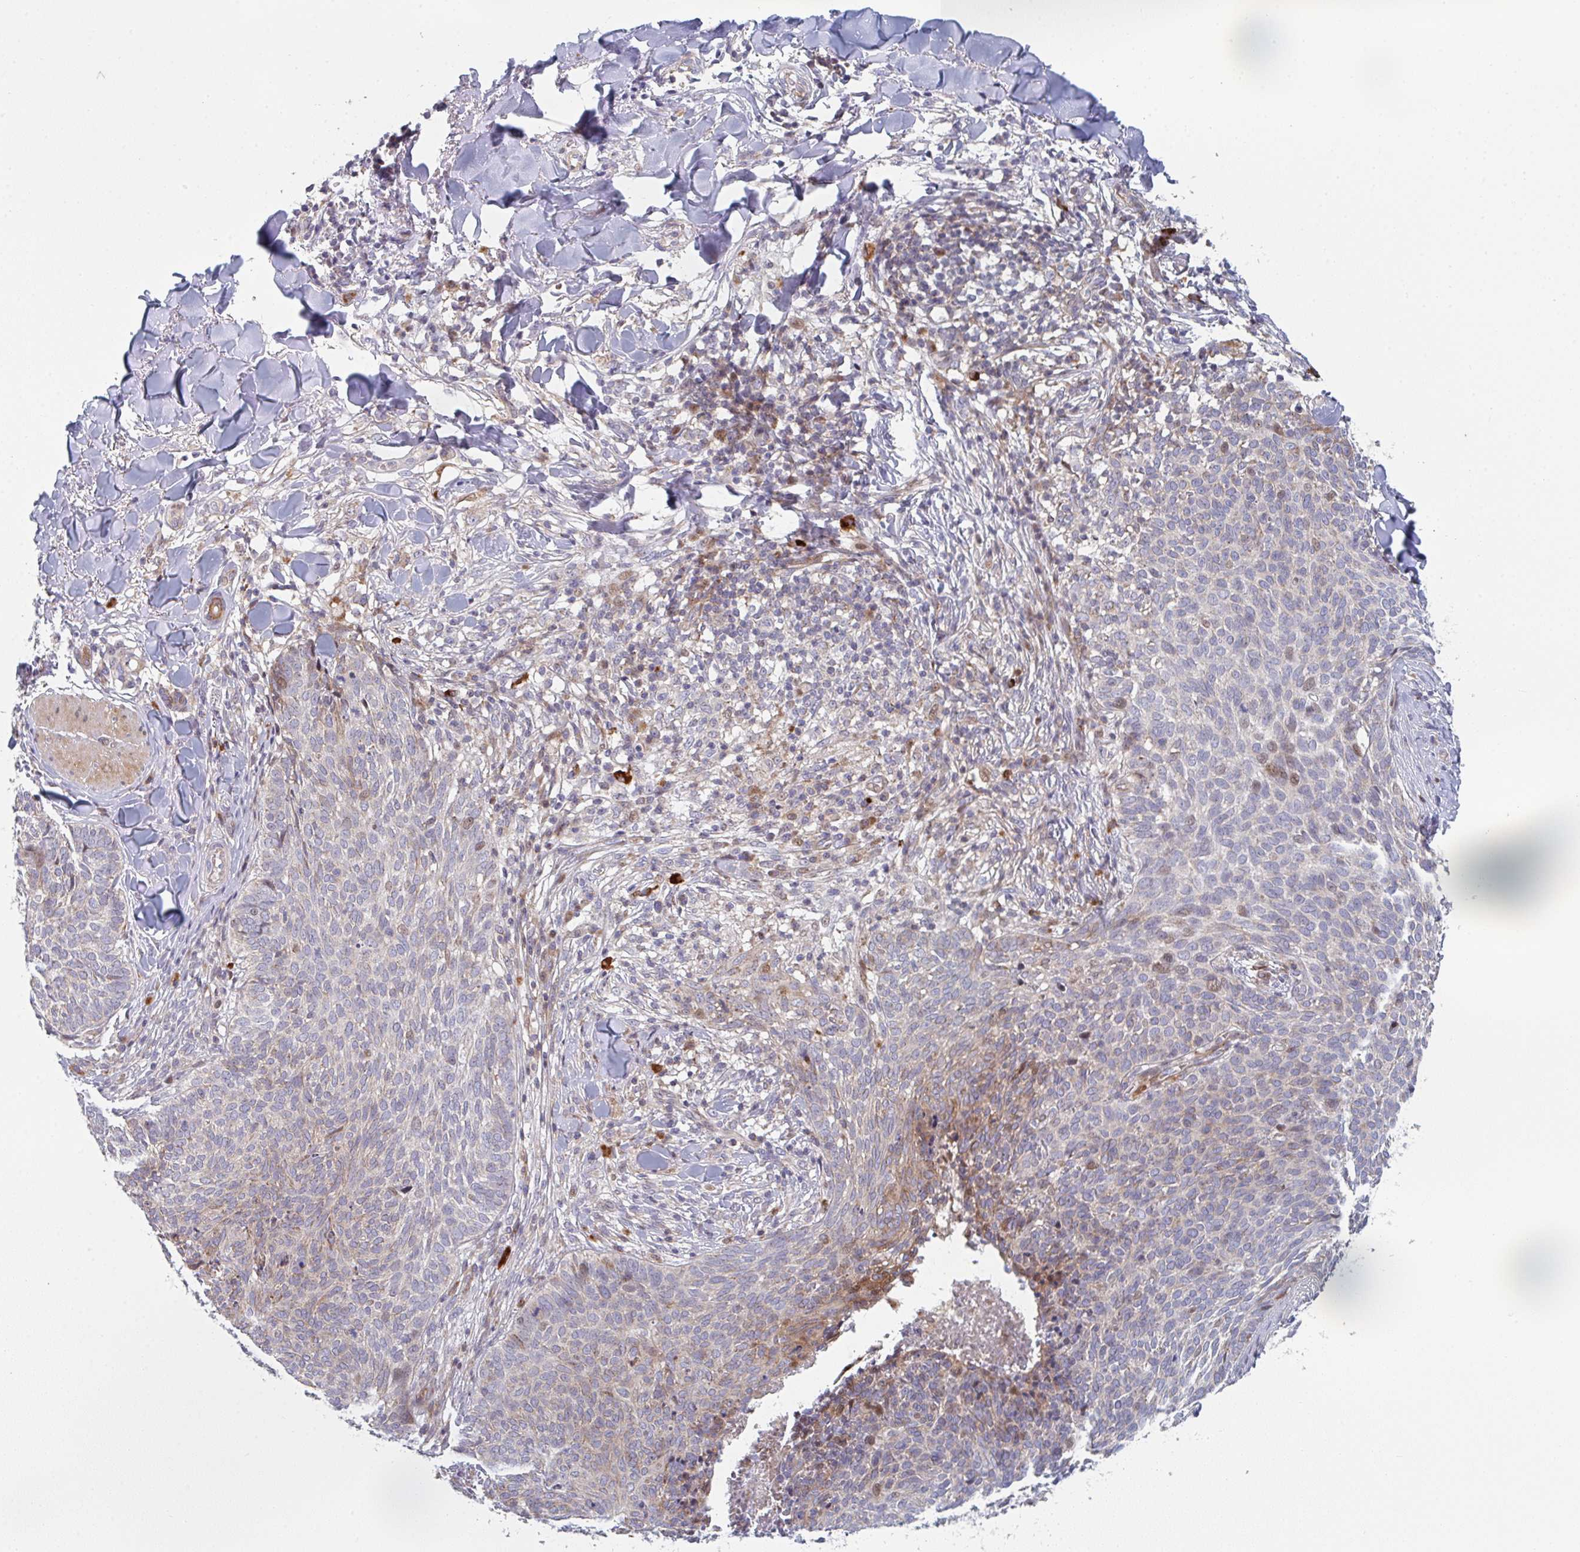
{"staining": {"intensity": "weak", "quantity": "<25%", "location": "cytoplasmic/membranous,nuclear"}, "tissue": "skin cancer", "cell_type": "Tumor cells", "image_type": "cancer", "snomed": [{"axis": "morphology", "description": "Basal cell carcinoma"}, {"axis": "topography", "description": "Skin"}, {"axis": "topography", "description": "Skin of face"}], "caption": "Immunohistochemical staining of human basal cell carcinoma (skin) demonstrates no significant expression in tumor cells.", "gene": "ZNF644", "patient": {"sex": "male", "age": 56}}